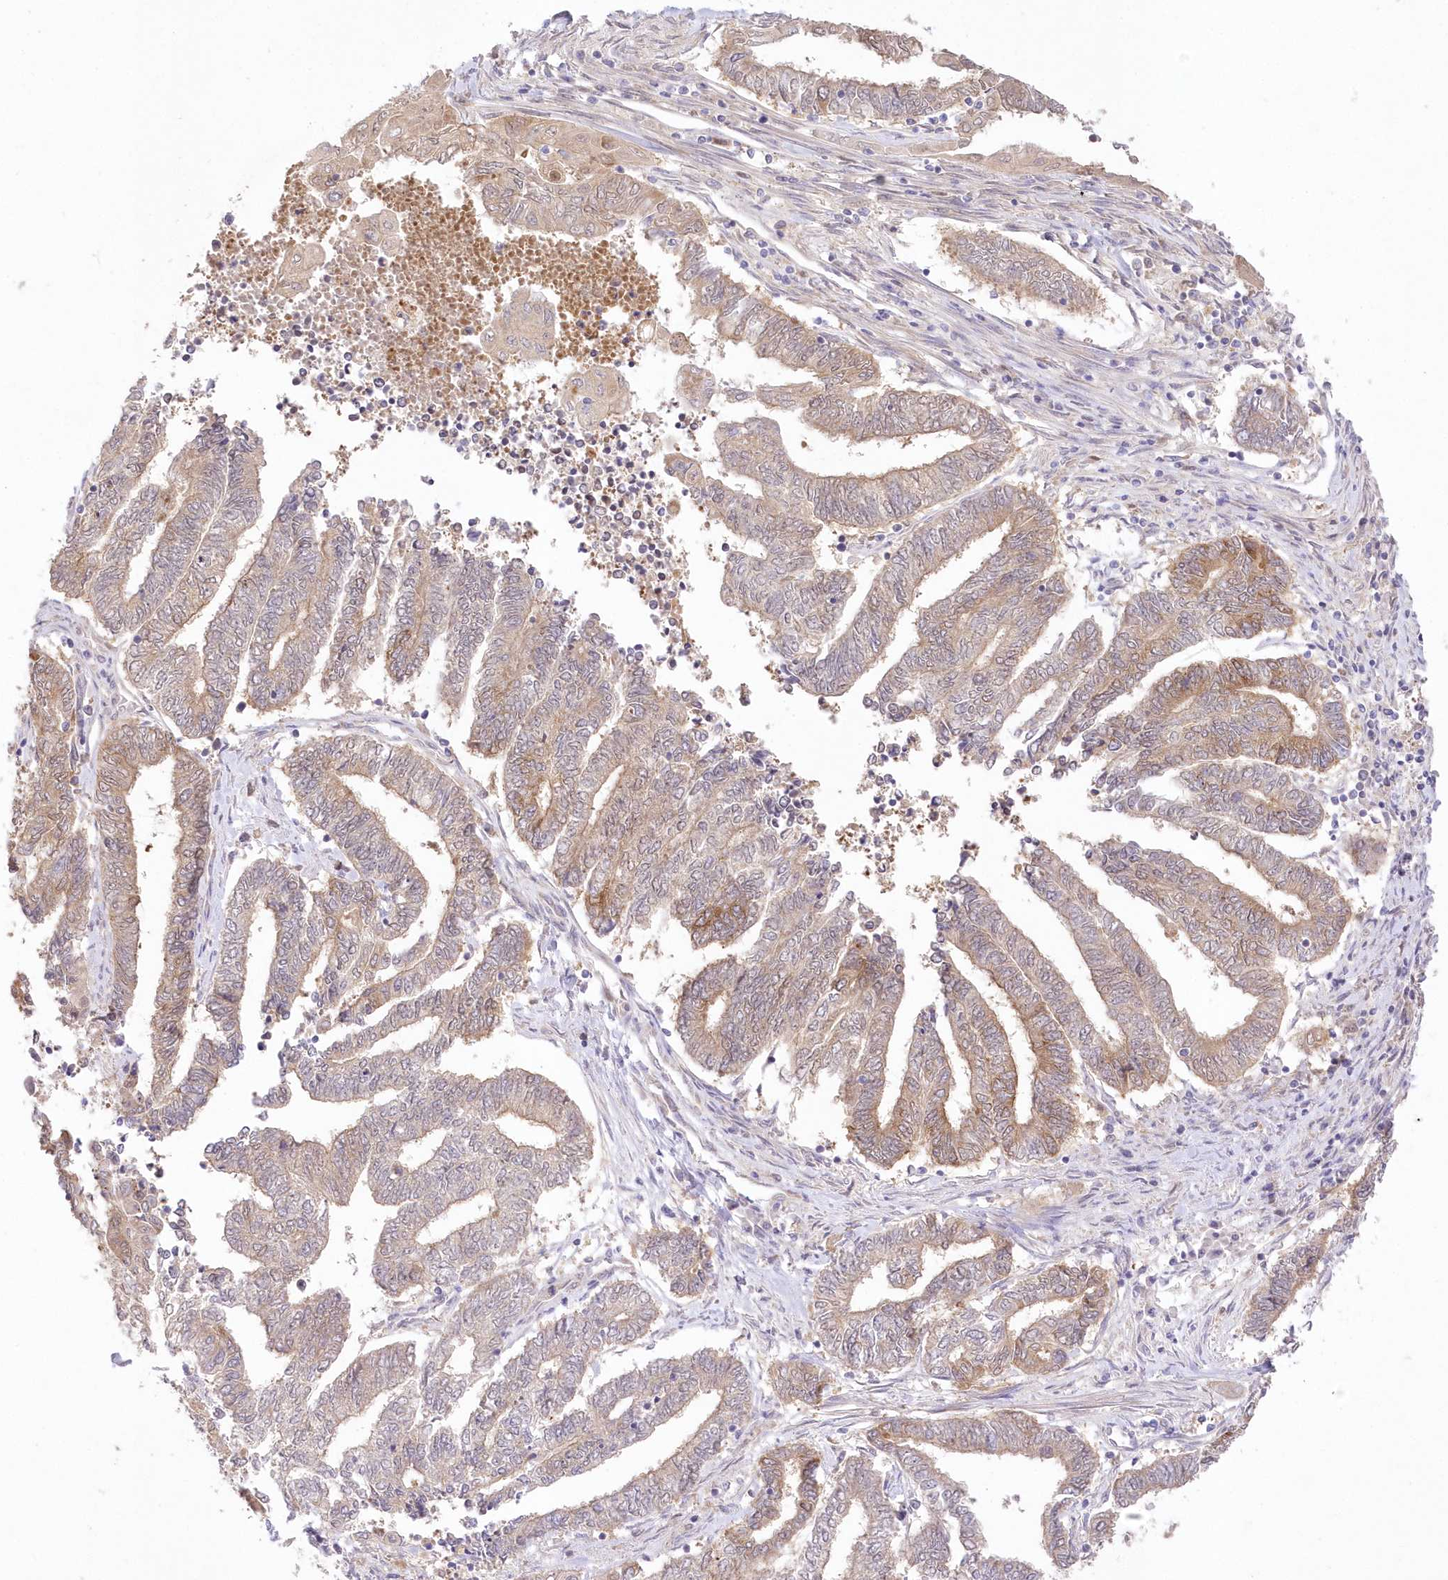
{"staining": {"intensity": "moderate", "quantity": "25%-75%", "location": "cytoplasmic/membranous"}, "tissue": "endometrial cancer", "cell_type": "Tumor cells", "image_type": "cancer", "snomed": [{"axis": "morphology", "description": "Adenocarcinoma, NOS"}, {"axis": "topography", "description": "Uterus"}, {"axis": "topography", "description": "Endometrium"}], "caption": "Brown immunohistochemical staining in human endometrial cancer (adenocarcinoma) exhibits moderate cytoplasmic/membranous expression in about 25%-75% of tumor cells.", "gene": "RNPEP", "patient": {"sex": "female", "age": 70}}